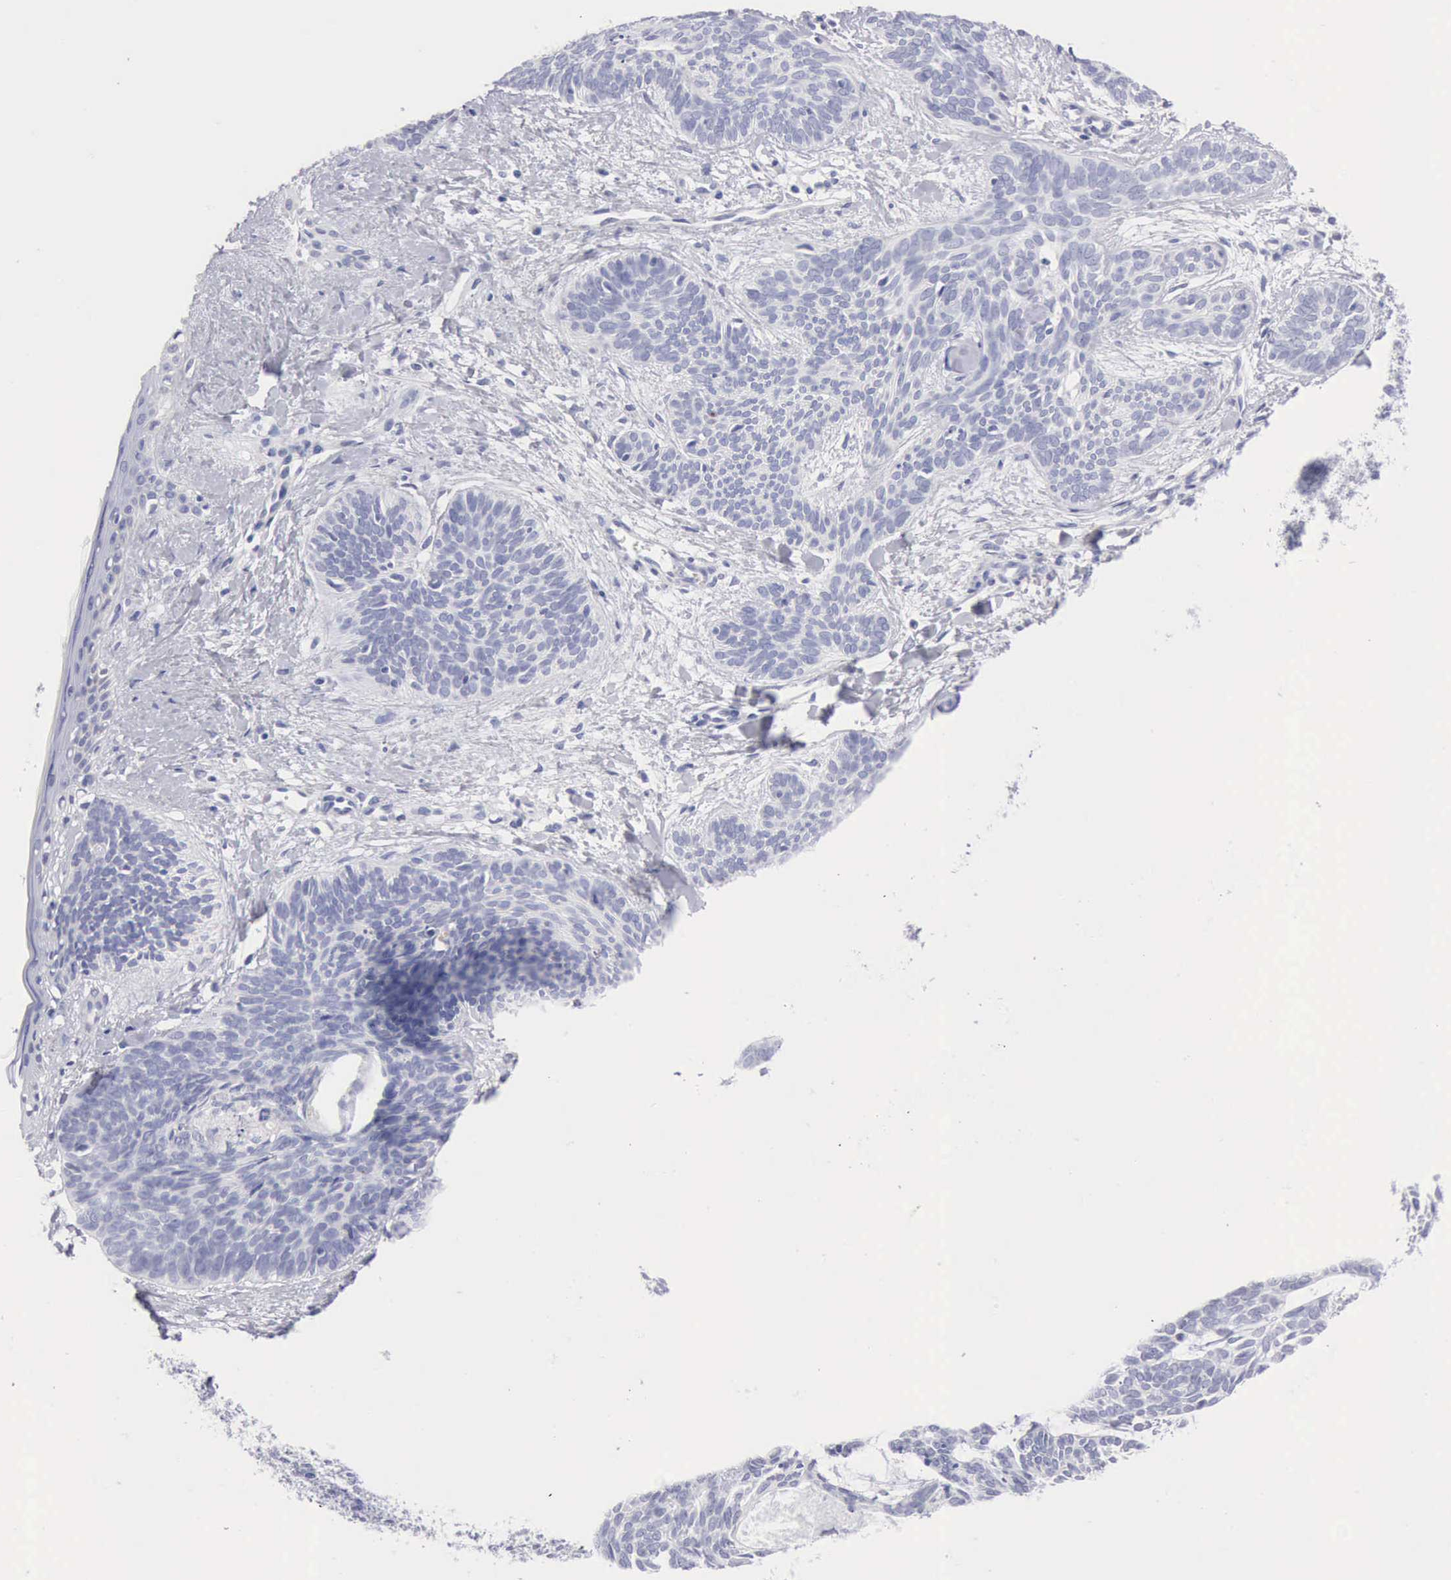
{"staining": {"intensity": "negative", "quantity": "none", "location": "none"}, "tissue": "skin cancer", "cell_type": "Tumor cells", "image_type": "cancer", "snomed": [{"axis": "morphology", "description": "Basal cell carcinoma"}, {"axis": "topography", "description": "Skin"}], "caption": "There is no significant staining in tumor cells of skin cancer. The staining is performed using DAB (3,3'-diaminobenzidine) brown chromogen with nuclei counter-stained in using hematoxylin.", "gene": "ANGEL1", "patient": {"sex": "female", "age": 81}}